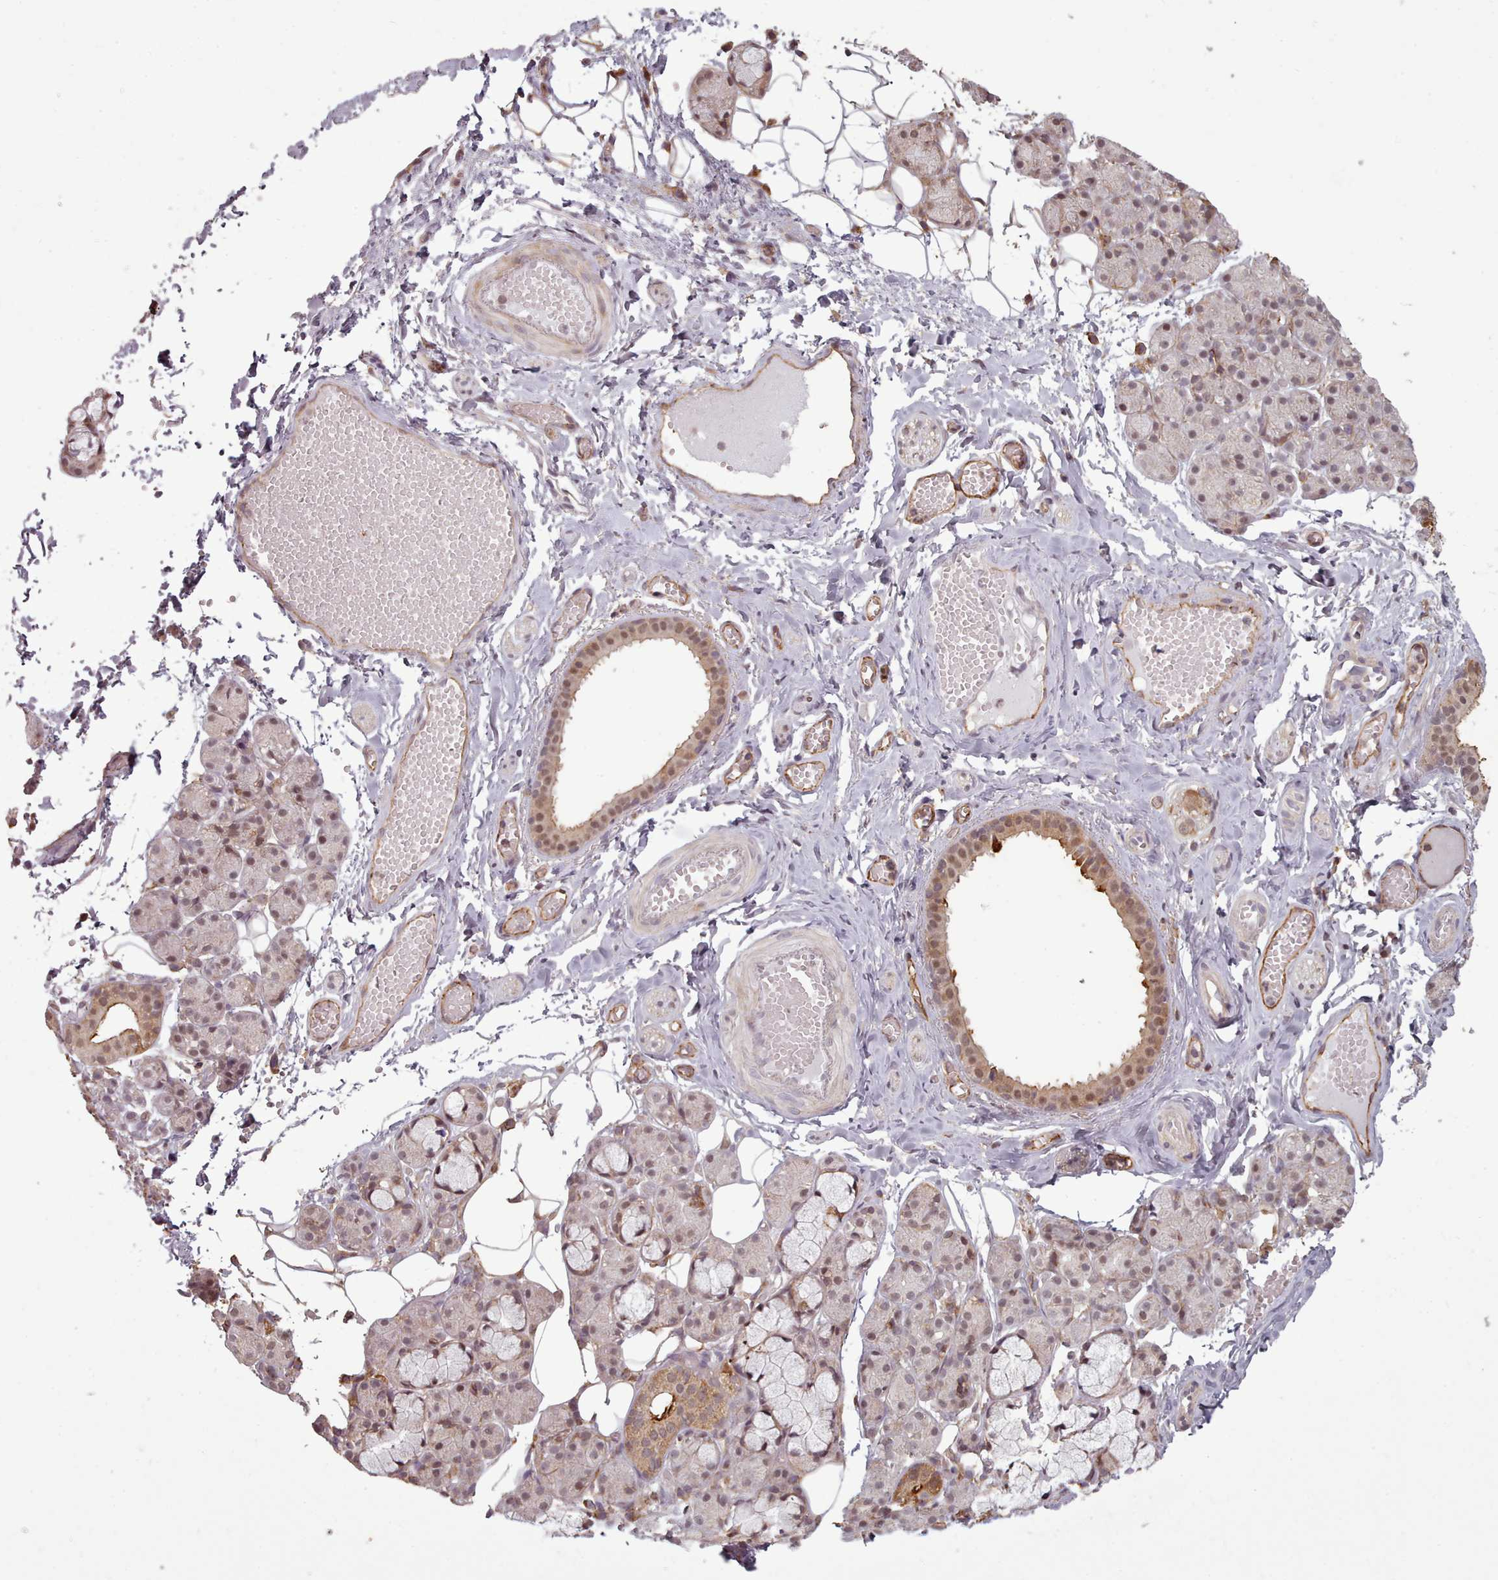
{"staining": {"intensity": "moderate", "quantity": "25%-75%", "location": "cytoplasmic/membranous,nuclear"}, "tissue": "salivary gland", "cell_type": "Glandular cells", "image_type": "normal", "snomed": [{"axis": "morphology", "description": "Normal tissue, NOS"}, {"axis": "topography", "description": "Salivary gland"}], "caption": "A medium amount of moderate cytoplasmic/membranous,nuclear staining is appreciated in about 25%-75% of glandular cells in unremarkable salivary gland.", "gene": "ZMYM4", "patient": {"sex": "male", "age": 63}}